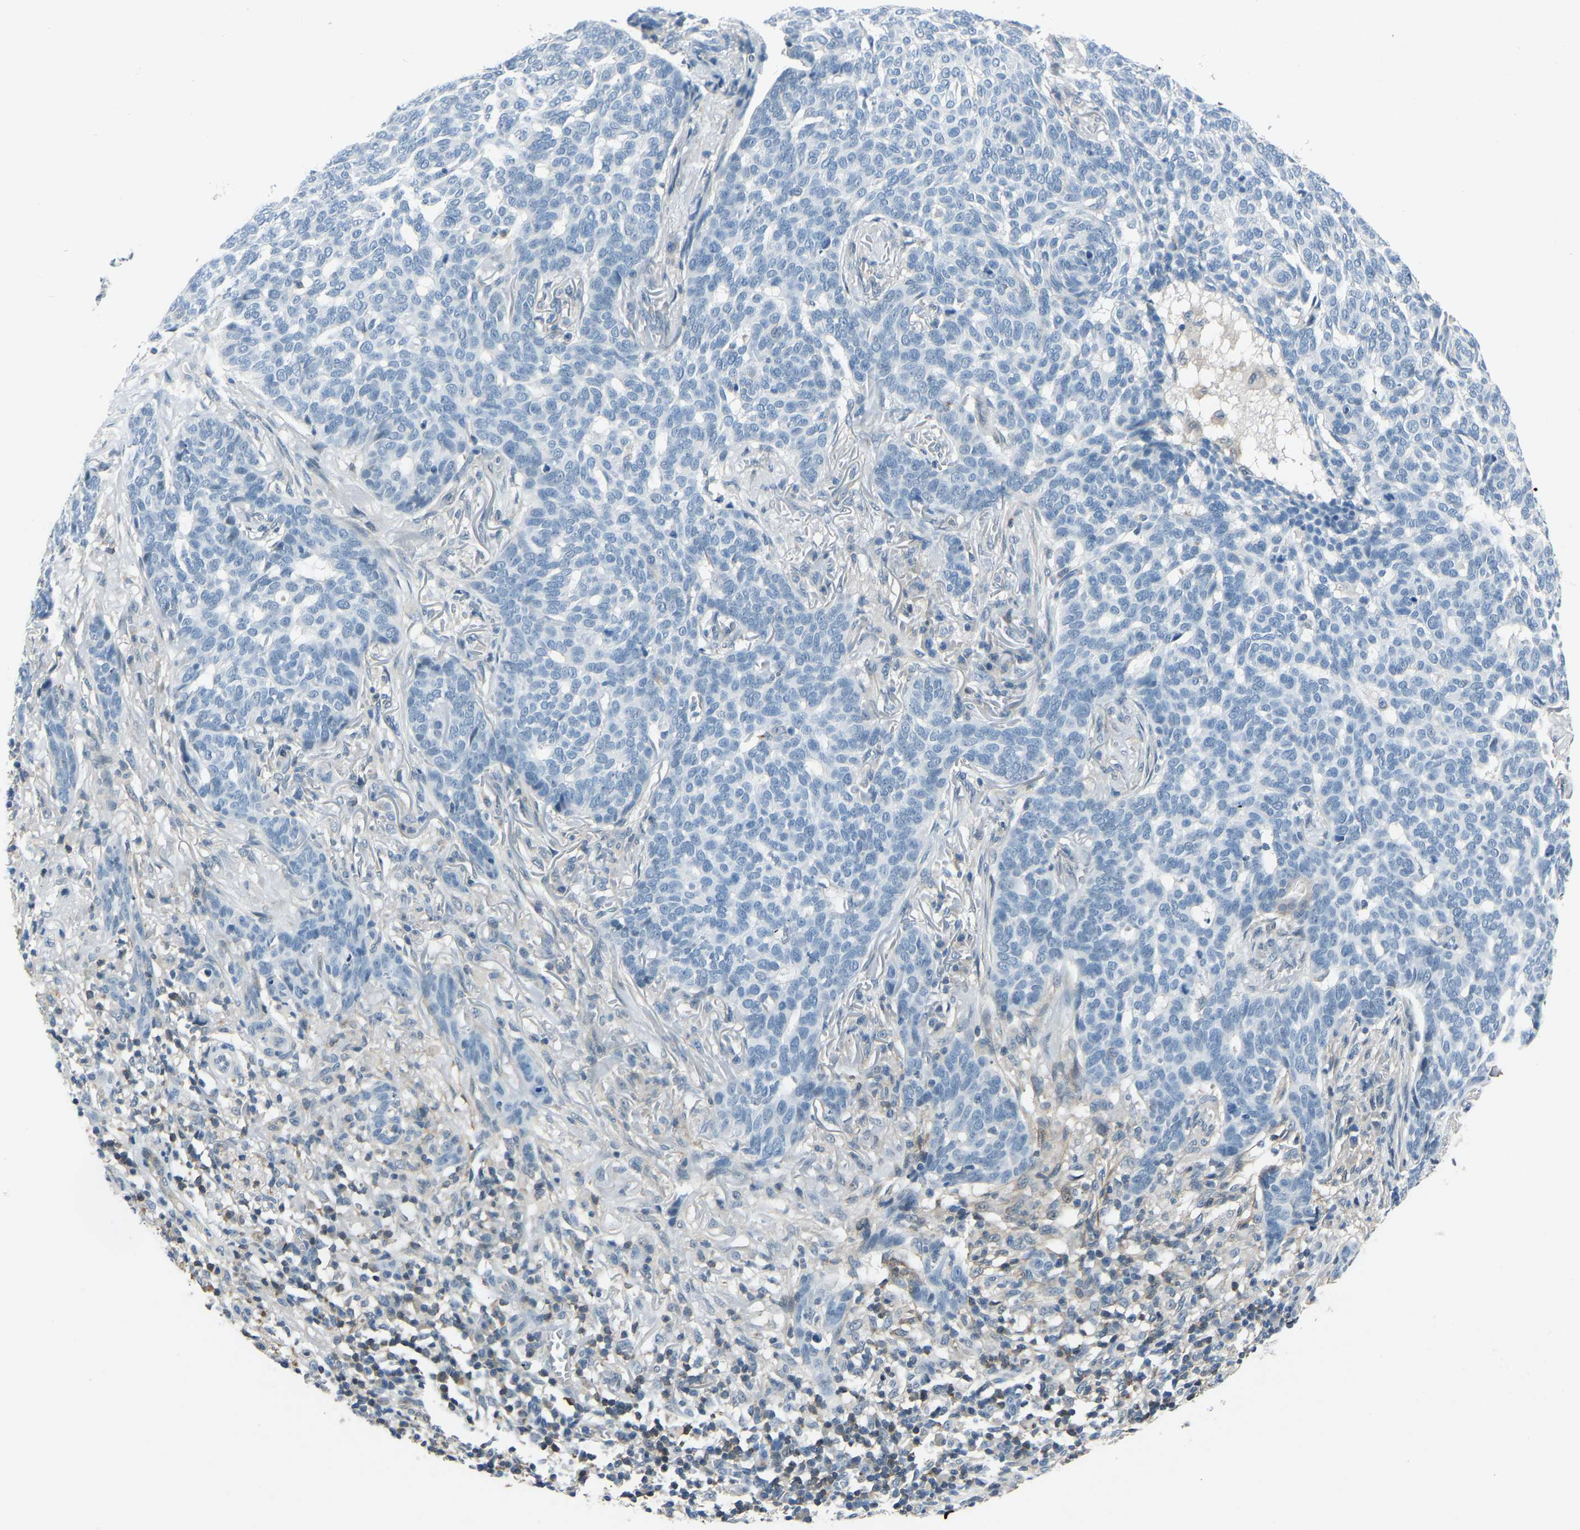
{"staining": {"intensity": "negative", "quantity": "none", "location": "none"}, "tissue": "skin cancer", "cell_type": "Tumor cells", "image_type": "cancer", "snomed": [{"axis": "morphology", "description": "Basal cell carcinoma"}, {"axis": "topography", "description": "Skin"}], "caption": "DAB (3,3'-diaminobenzidine) immunohistochemical staining of human skin cancer shows no significant staining in tumor cells.", "gene": "XIRP1", "patient": {"sex": "male", "age": 85}}